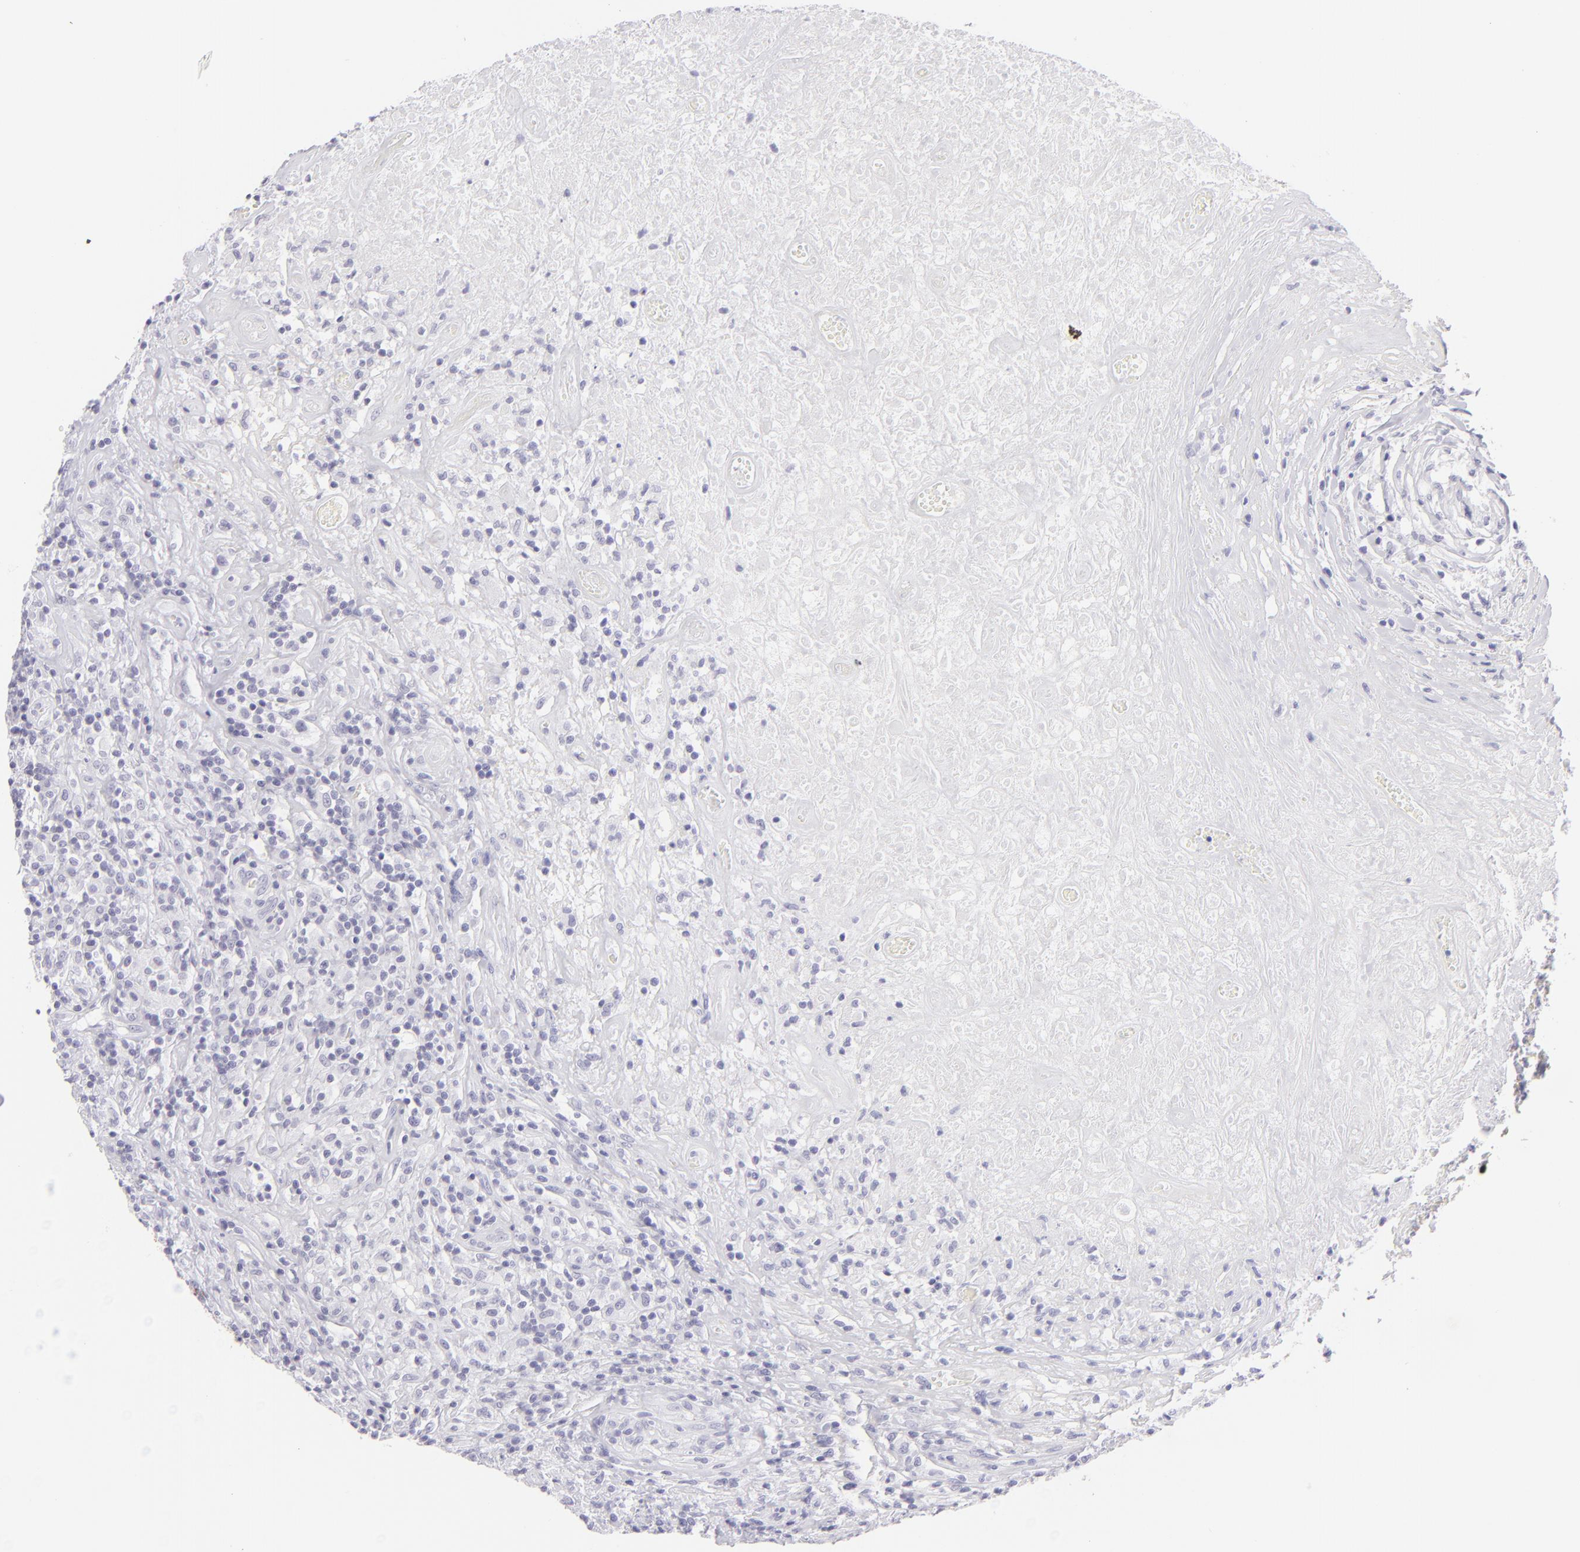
{"staining": {"intensity": "negative", "quantity": "none", "location": "none"}, "tissue": "lymphoma", "cell_type": "Tumor cells", "image_type": "cancer", "snomed": [{"axis": "morphology", "description": "Hodgkin's disease, NOS"}, {"axis": "topography", "description": "Lymph node"}], "caption": "An image of human lymphoma is negative for staining in tumor cells. (Brightfield microscopy of DAB IHC at high magnification).", "gene": "FCER2", "patient": {"sex": "male", "age": 46}}